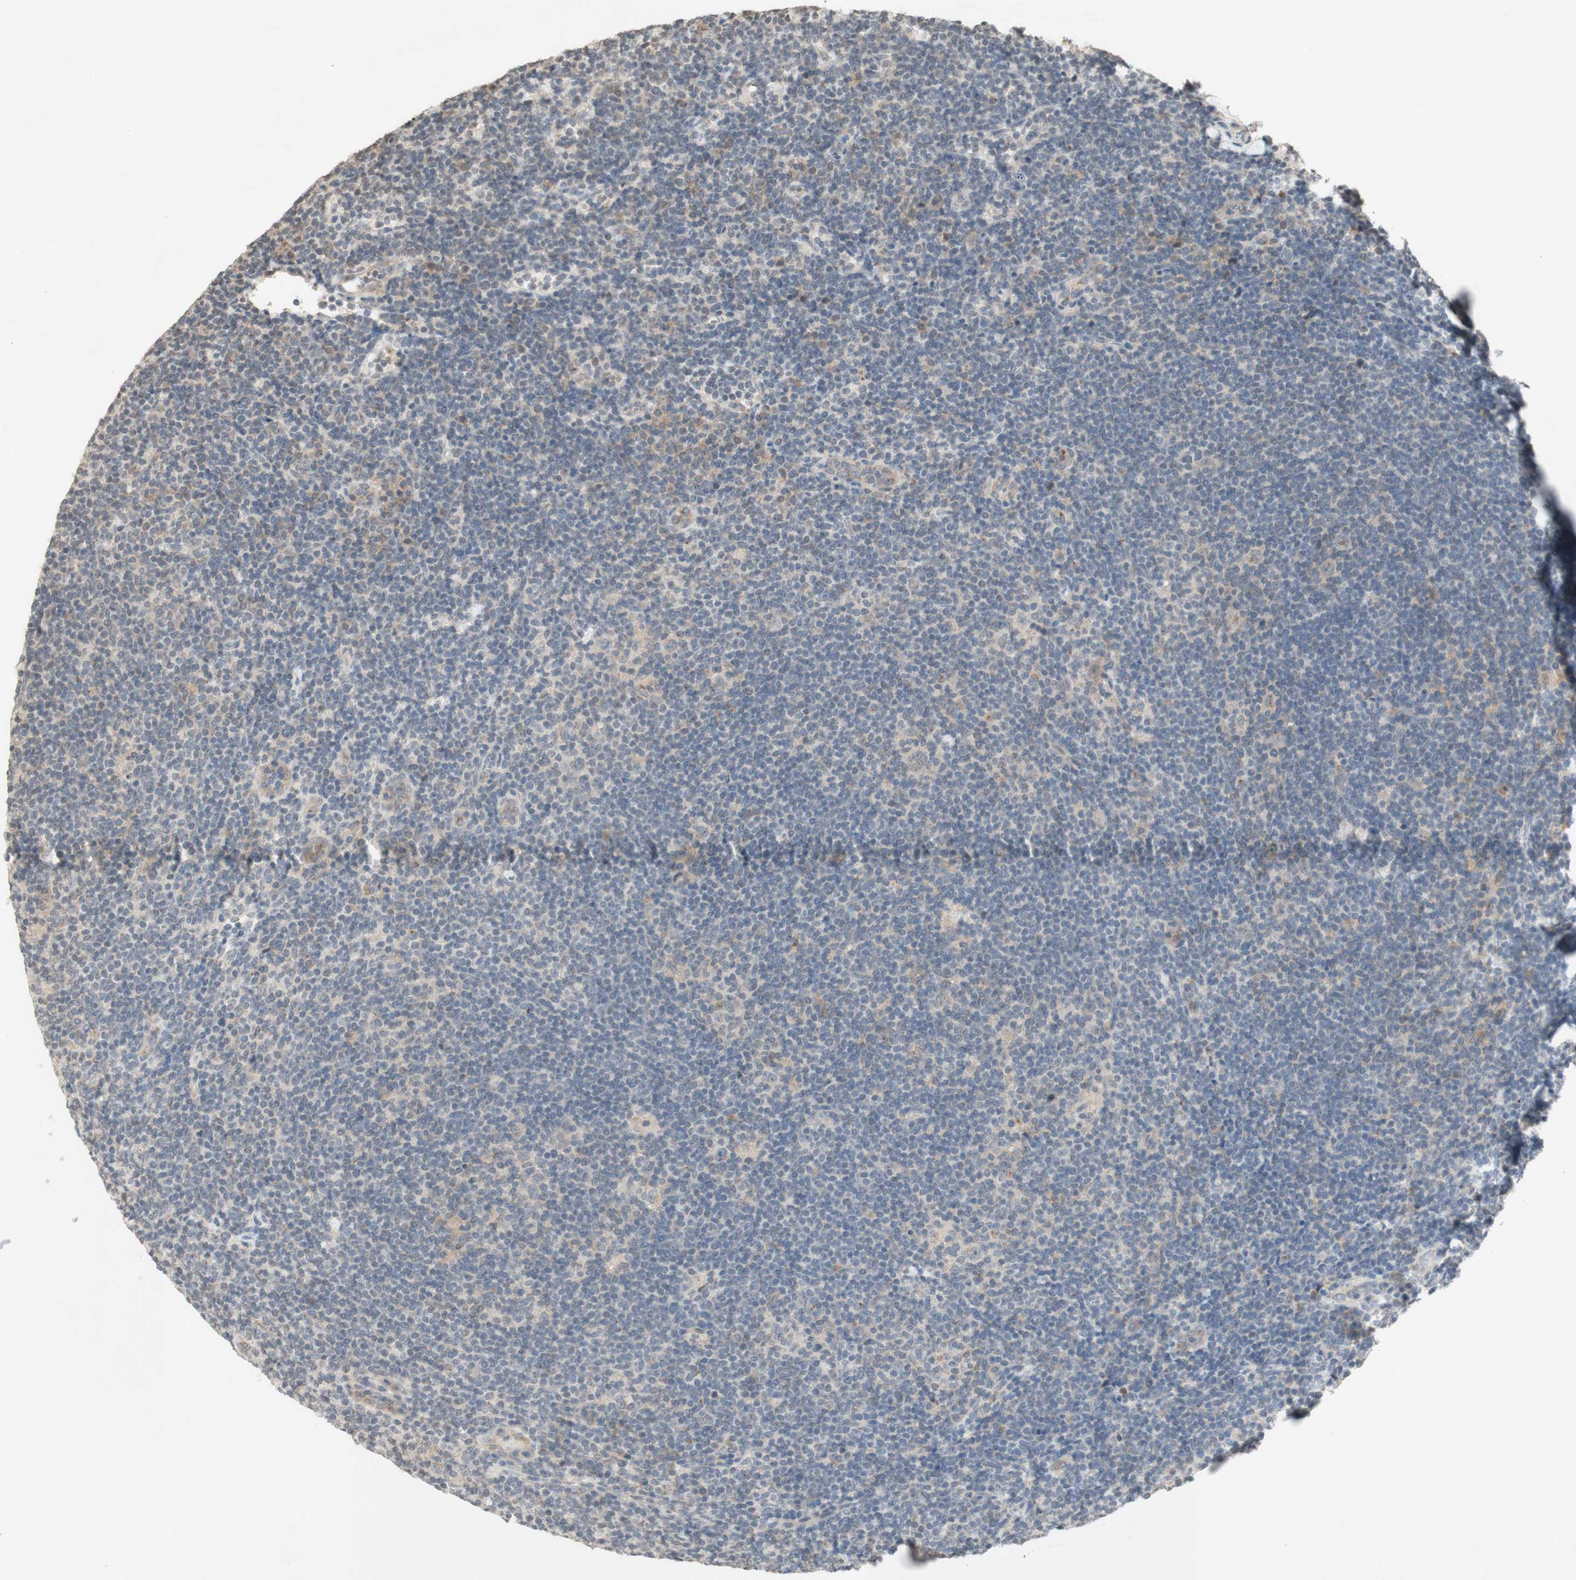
{"staining": {"intensity": "negative", "quantity": "none", "location": "none"}, "tissue": "lymphoma", "cell_type": "Tumor cells", "image_type": "cancer", "snomed": [{"axis": "morphology", "description": "Hodgkin's disease, NOS"}, {"axis": "topography", "description": "Lymph node"}], "caption": "Lymphoma was stained to show a protein in brown. There is no significant expression in tumor cells.", "gene": "GLI1", "patient": {"sex": "female", "age": 57}}